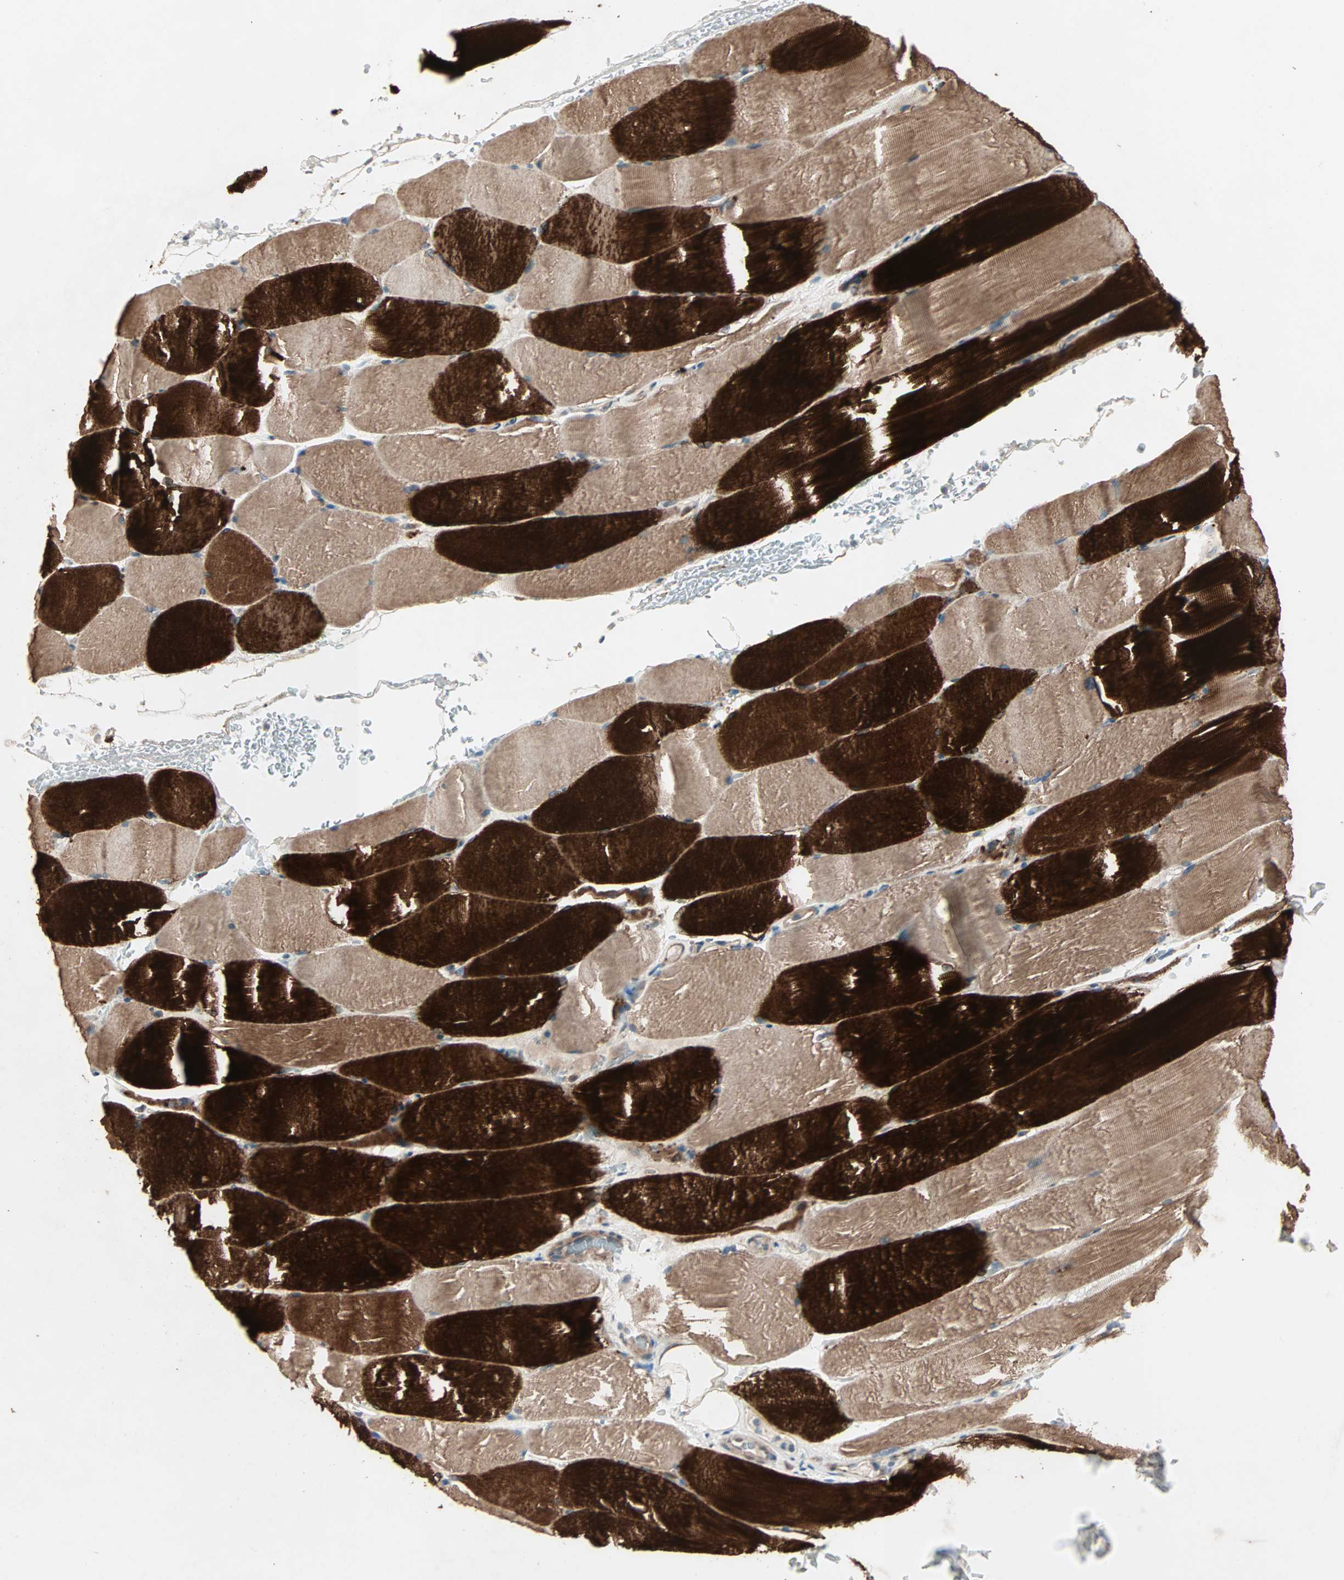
{"staining": {"intensity": "strong", "quantity": "25%-75%", "location": "cytoplasmic/membranous"}, "tissue": "skeletal muscle", "cell_type": "Myocytes", "image_type": "normal", "snomed": [{"axis": "morphology", "description": "Normal tissue, NOS"}, {"axis": "topography", "description": "Skeletal muscle"}, {"axis": "topography", "description": "Parathyroid gland"}], "caption": "DAB immunohistochemical staining of benign skeletal muscle shows strong cytoplasmic/membranous protein expression in about 25%-75% of myocytes.", "gene": "SDSL", "patient": {"sex": "female", "age": 37}}